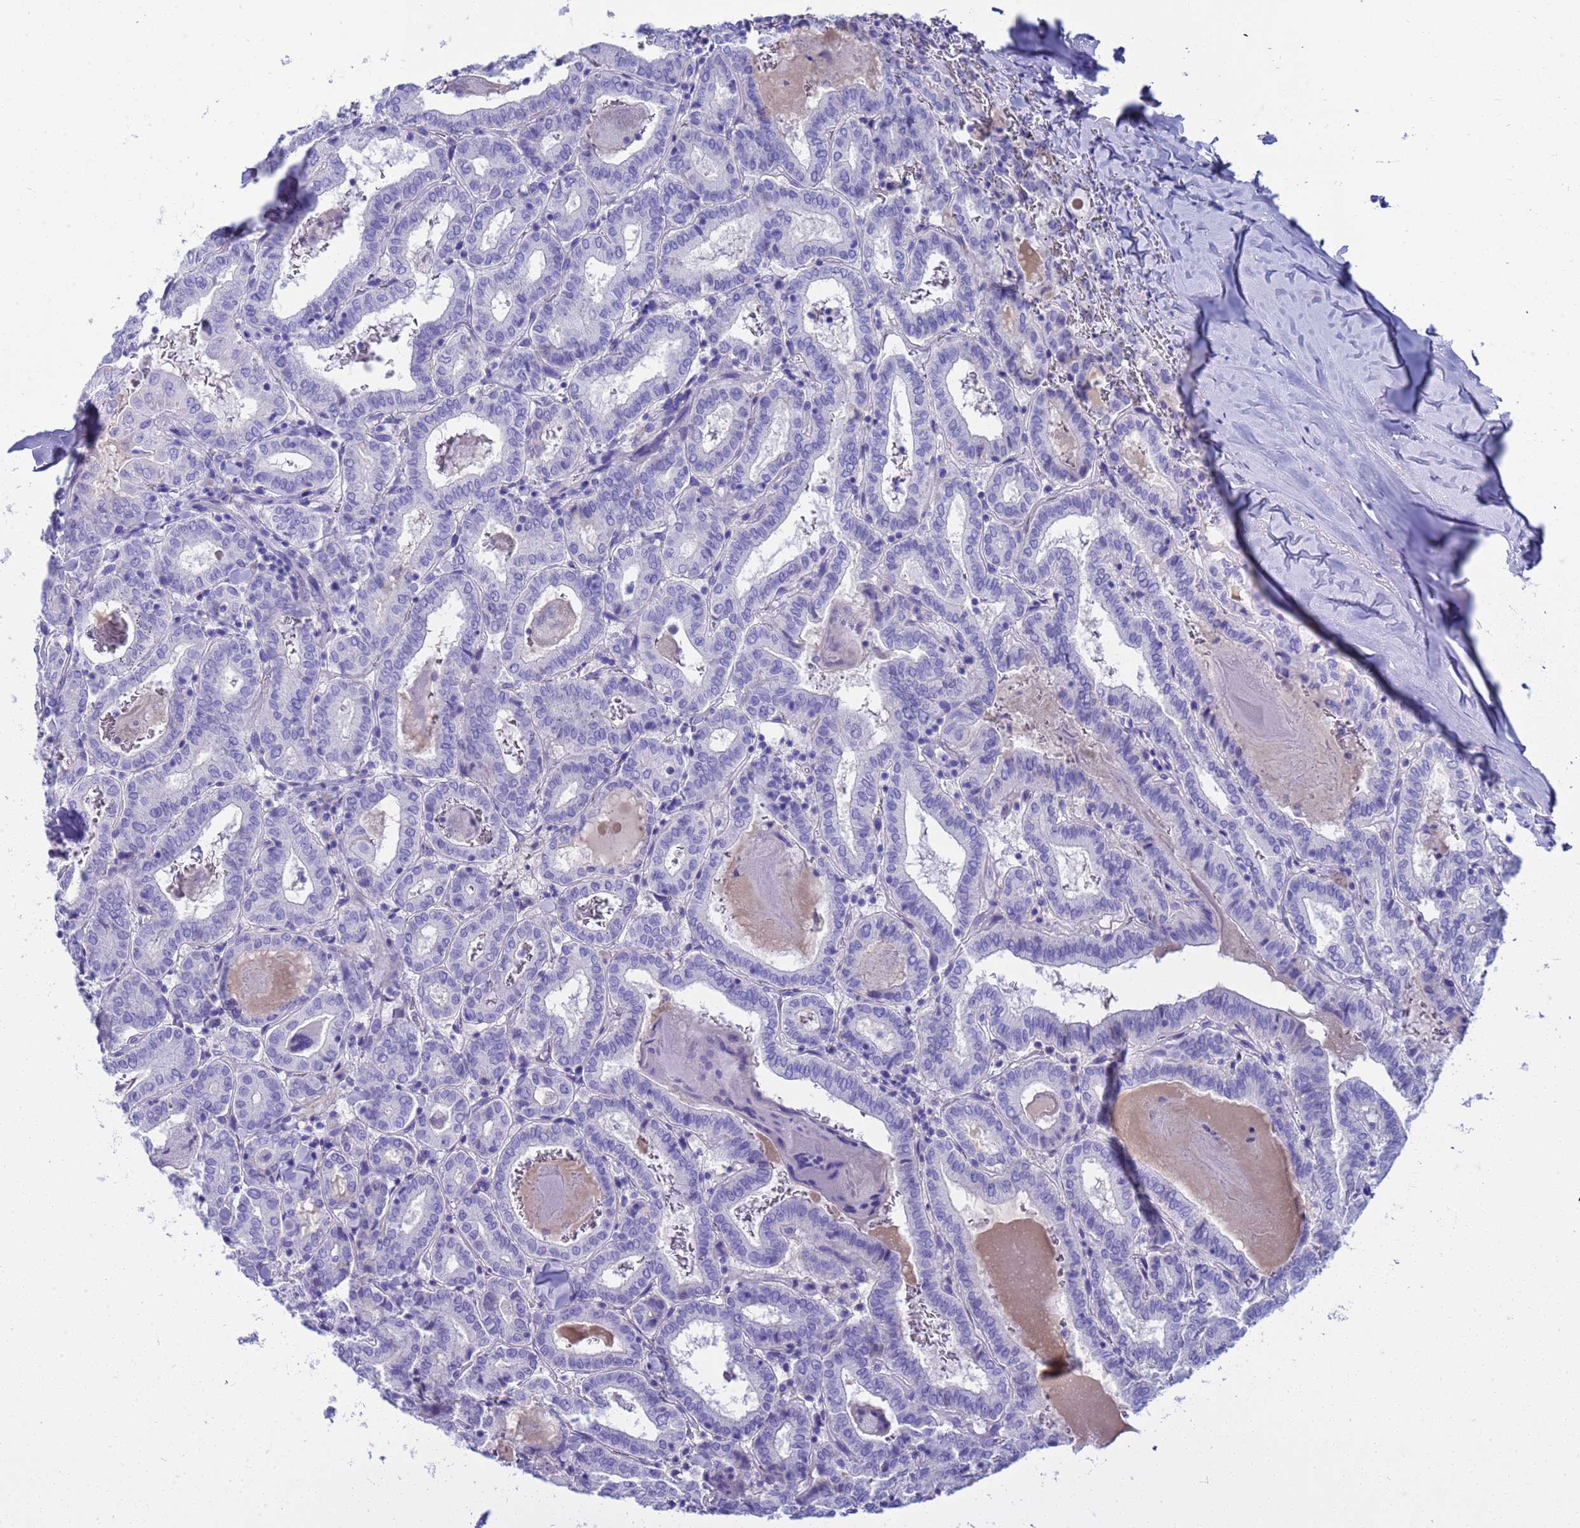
{"staining": {"intensity": "negative", "quantity": "none", "location": "none"}, "tissue": "thyroid cancer", "cell_type": "Tumor cells", "image_type": "cancer", "snomed": [{"axis": "morphology", "description": "Papillary adenocarcinoma, NOS"}, {"axis": "topography", "description": "Thyroid gland"}], "caption": "The micrograph reveals no staining of tumor cells in thyroid papillary adenocarcinoma. Brightfield microscopy of IHC stained with DAB (3,3'-diaminobenzidine) (brown) and hematoxylin (blue), captured at high magnification.", "gene": "SYCN", "patient": {"sex": "female", "age": 72}}